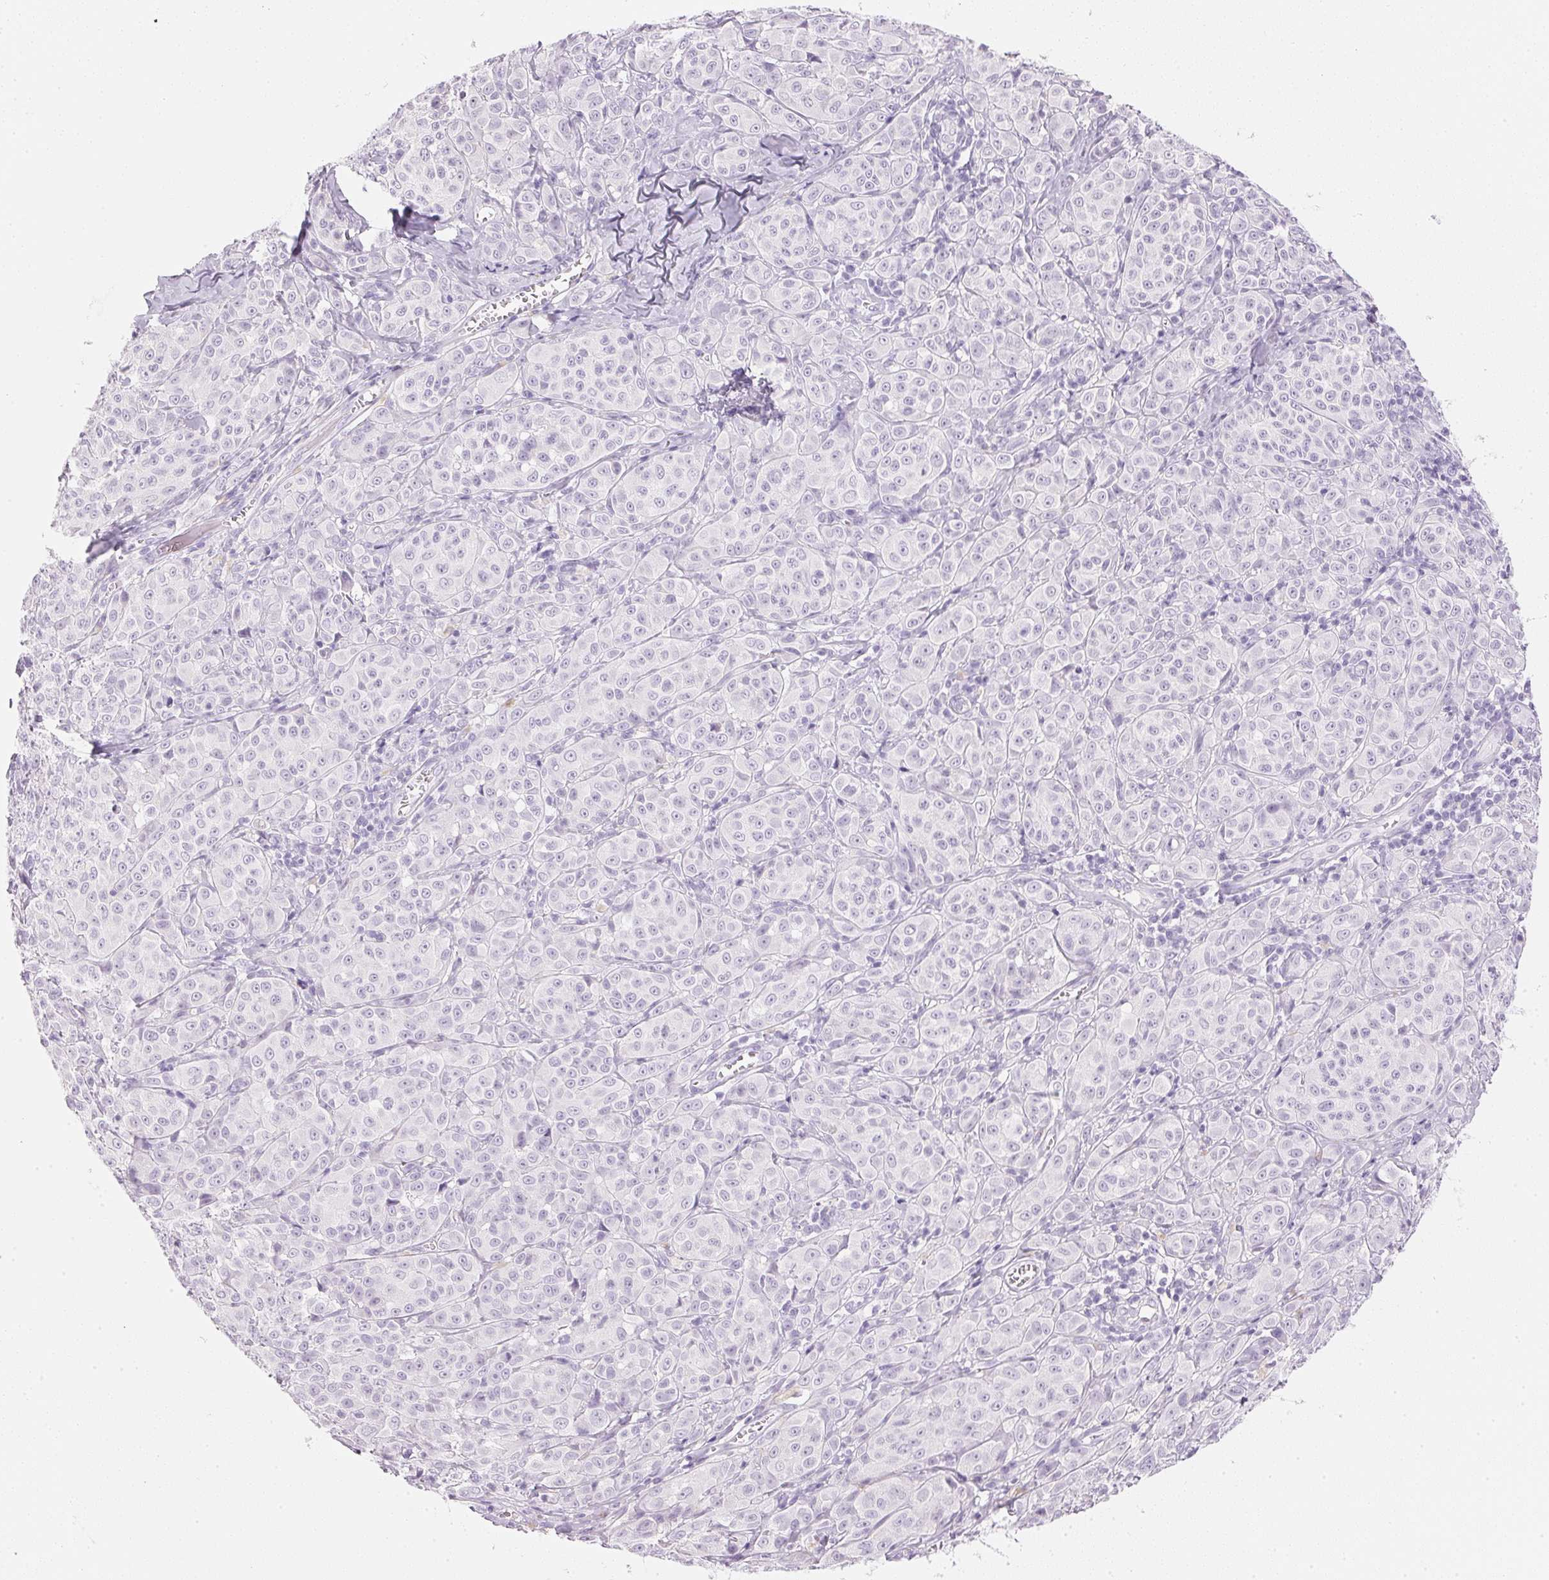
{"staining": {"intensity": "negative", "quantity": "none", "location": "none"}, "tissue": "melanoma", "cell_type": "Tumor cells", "image_type": "cancer", "snomed": [{"axis": "morphology", "description": "Malignant melanoma, NOS"}, {"axis": "topography", "description": "Skin"}], "caption": "Immunohistochemical staining of melanoma shows no significant staining in tumor cells.", "gene": "IGFBP1", "patient": {"sex": "male", "age": 89}}